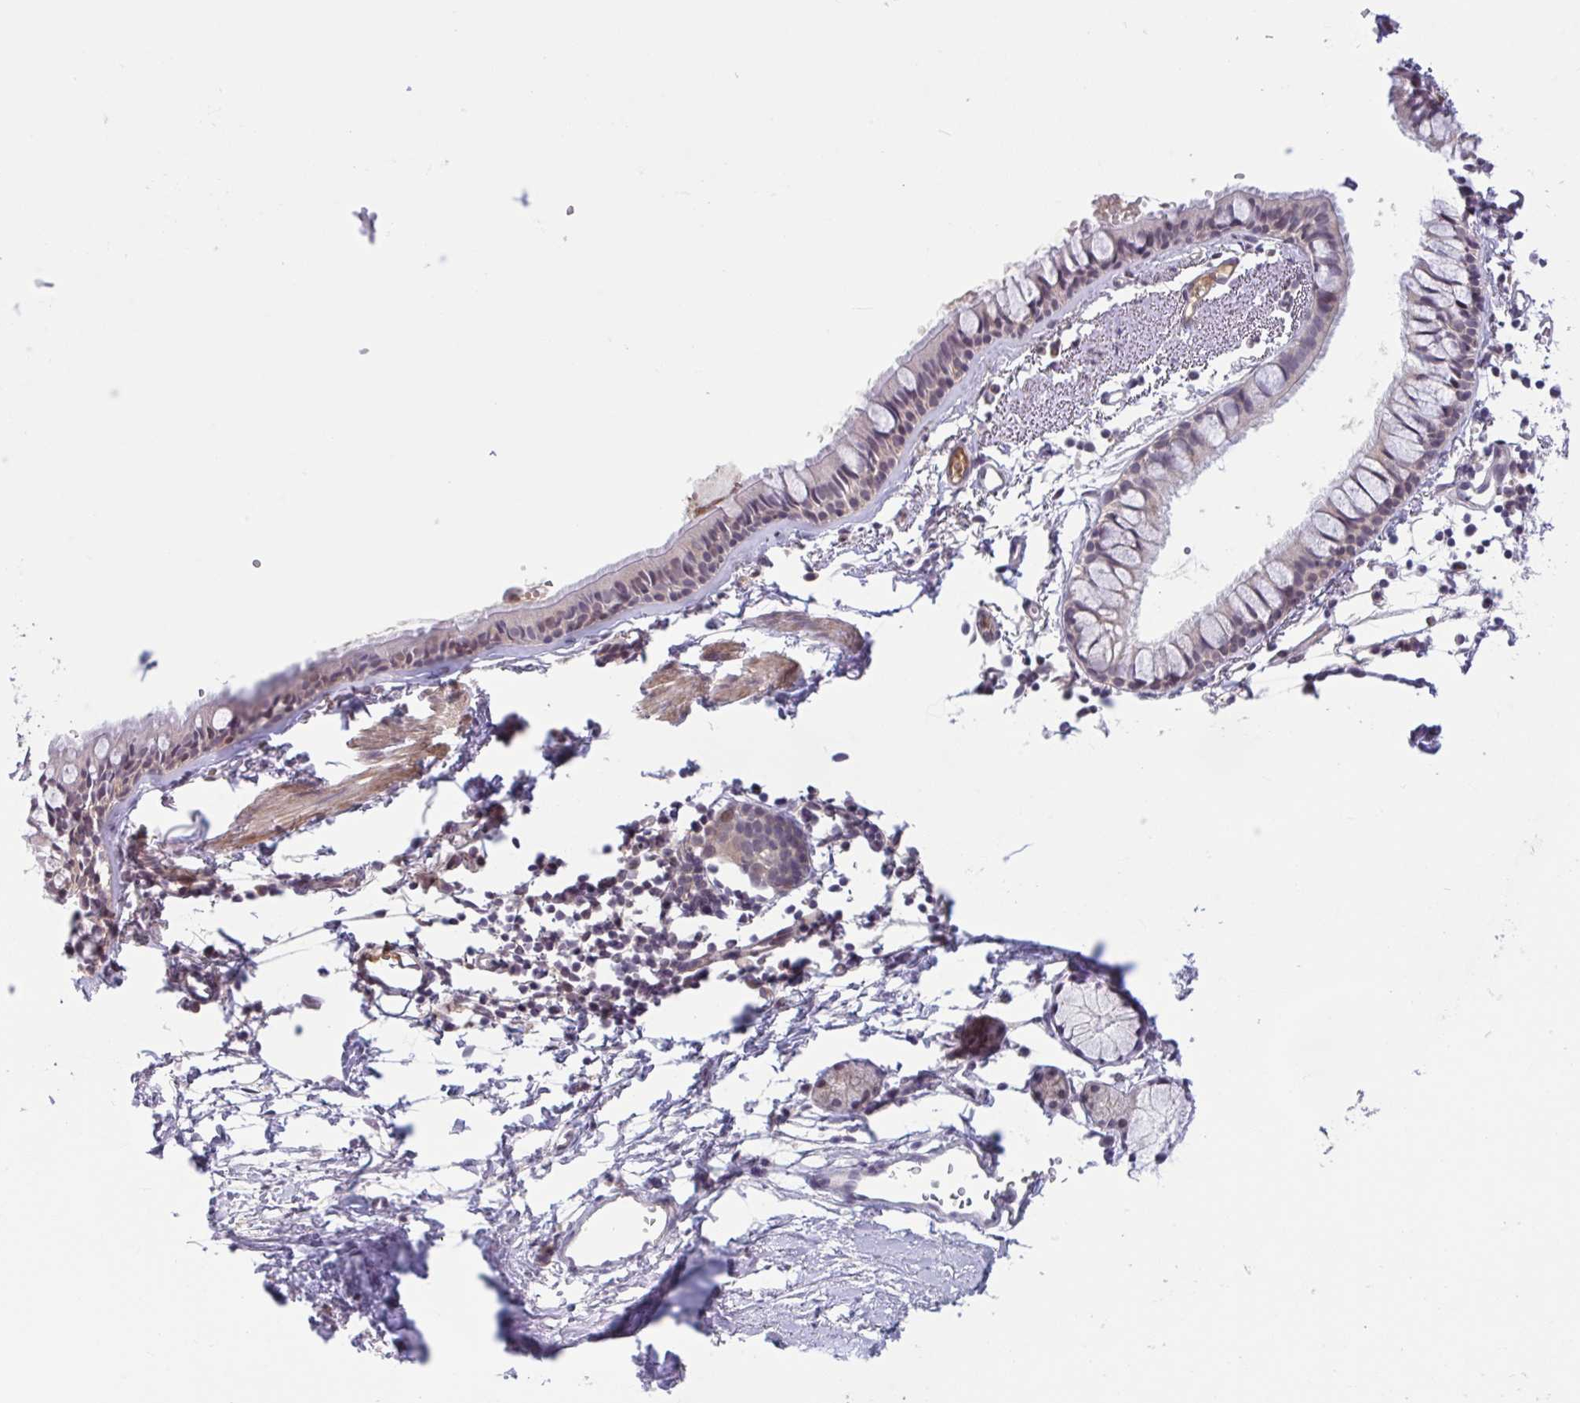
{"staining": {"intensity": "weak", "quantity": "<25%", "location": "nuclear"}, "tissue": "bronchus", "cell_type": "Respiratory epithelial cells", "image_type": "normal", "snomed": [{"axis": "morphology", "description": "Normal tissue, NOS"}, {"axis": "topography", "description": "Cartilage tissue"}, {"axis": "topography", "description": "Bronchus"}, {"axis": "topography", "description": "Peripheral nerve tissue"}], "caption": "Immunohistochemistry (IHC) histopathology image of normal bronchus stained for a protein (brown), which displays no staining in respiratory epithelial cells. (DAB (3,3'-diaminobenzidine) IHC with hematoxylin counter stain).", "gene": "TTC7B", "patient": {"sex": "female", "age": 59}}